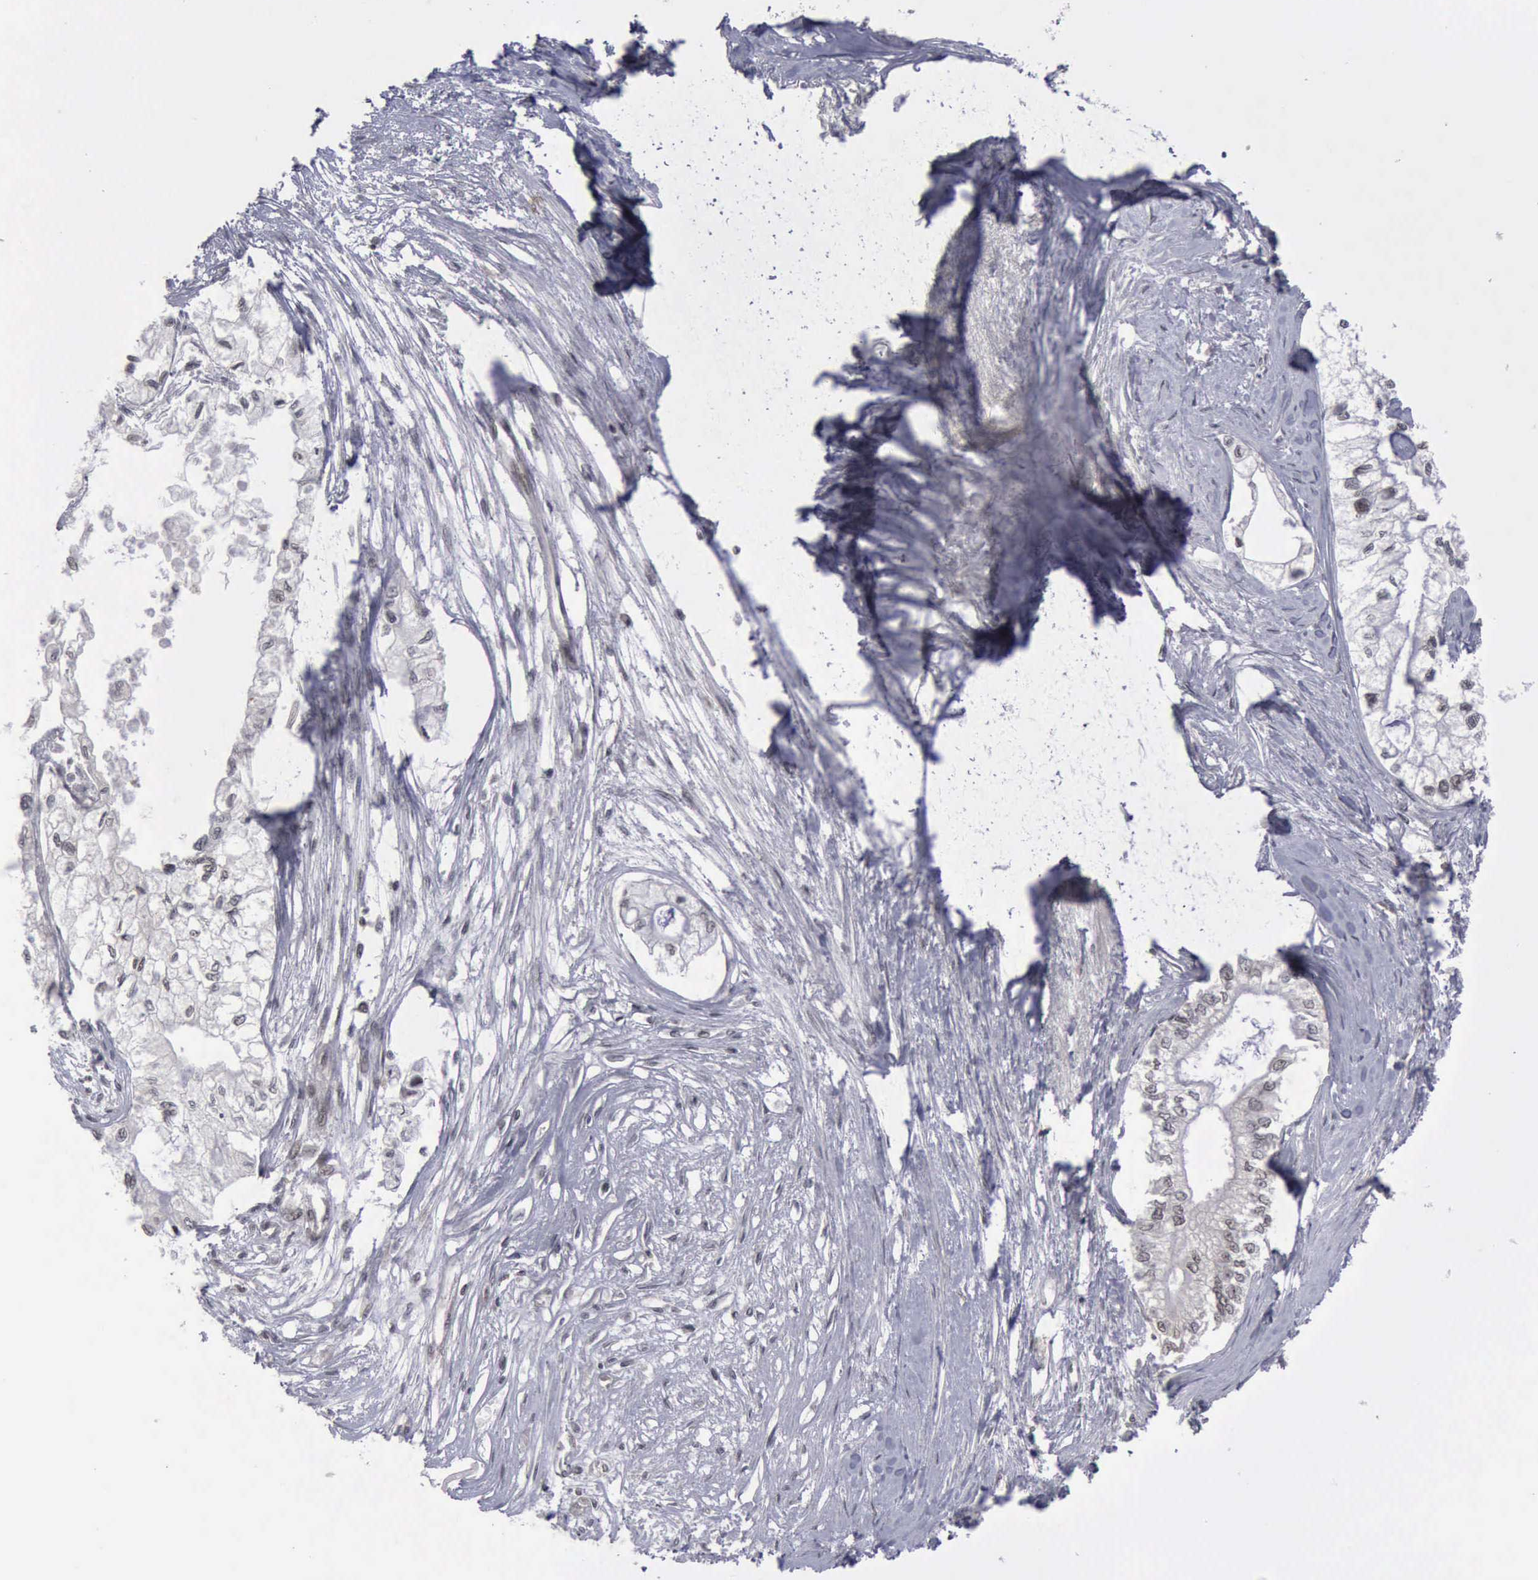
{"staining": {"intensity": "weak", "quantity": ">75%", "location": "nuclear"}, "tissue": "pancreatic cancer", "cell_type": "Tumor cells", "image_type": "cancer", "snomed": [{"axis": "morphology", "description": "Adenocarcinoma, NOS"}, {"axis": "topography", "description": "Pancreas"}], "caption": "Protein staining displays weak nuclear expression in approximately >75% of tumor cells in adenocarcinoma (pancreatic).", "gene": "ATM", "patient": {"sex": "male", "age": 79}}